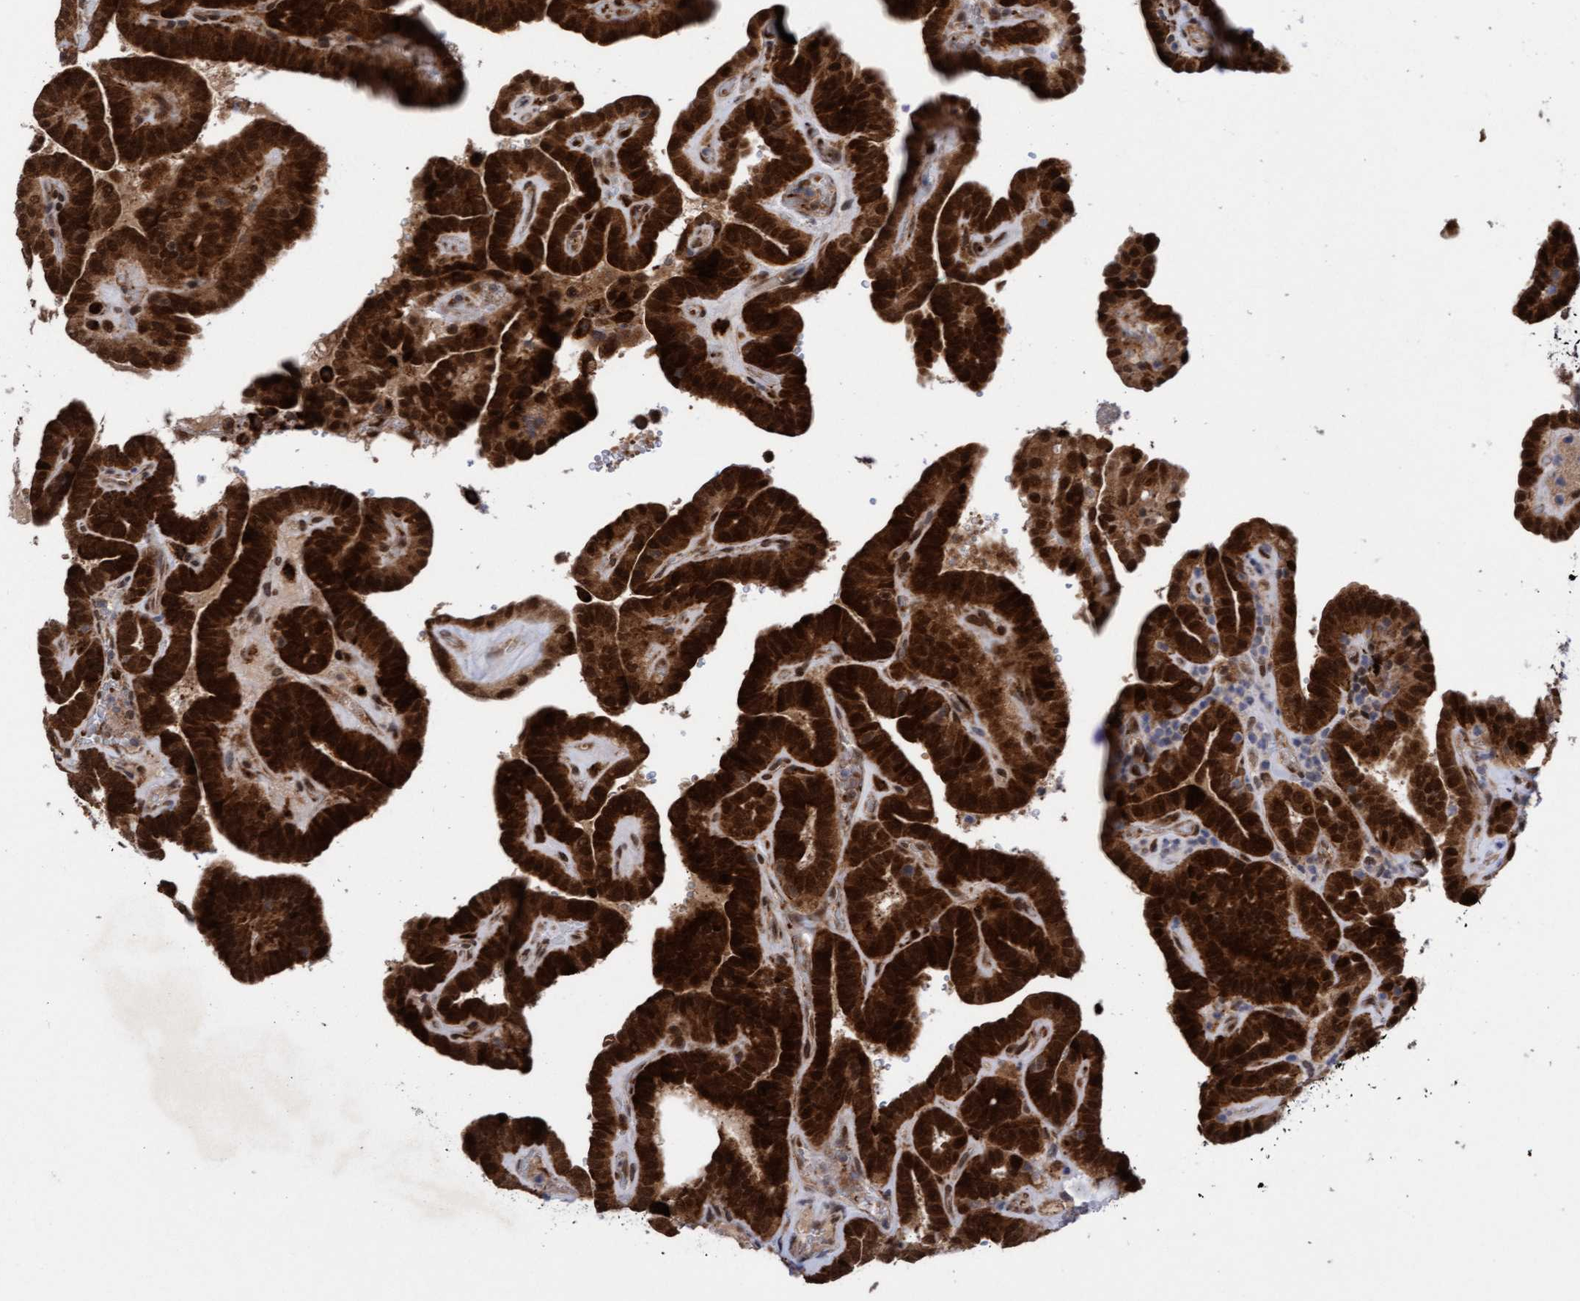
{"staining": {"intensity": "strong", "quantity": ">75%", "location": "cytoplasmic/membranous,nuclear"}, "tissue": "thyroid cancer", "cell_type": "Tumor cells", "image_type": "cancer", "snomed": [{"axis": "morphology", "description": "Papillary adenocarcinoma, NOS"}, {"axis": "topography", "description": "Thyroid gland"}], "caption": "The histopathology image shows staining of thyroid cancer (papillary adenocarcinoma), revealing strong cytoplasmic/membranous and nuclear protein staining (brown color) within tumor cells. The staining was performed using DAB, with brown indicating positive protein expression. Nuclei are stained blue with hematoxylin.", "gene": "TANC2", "patient": {"sex": "male", "age": 77}}